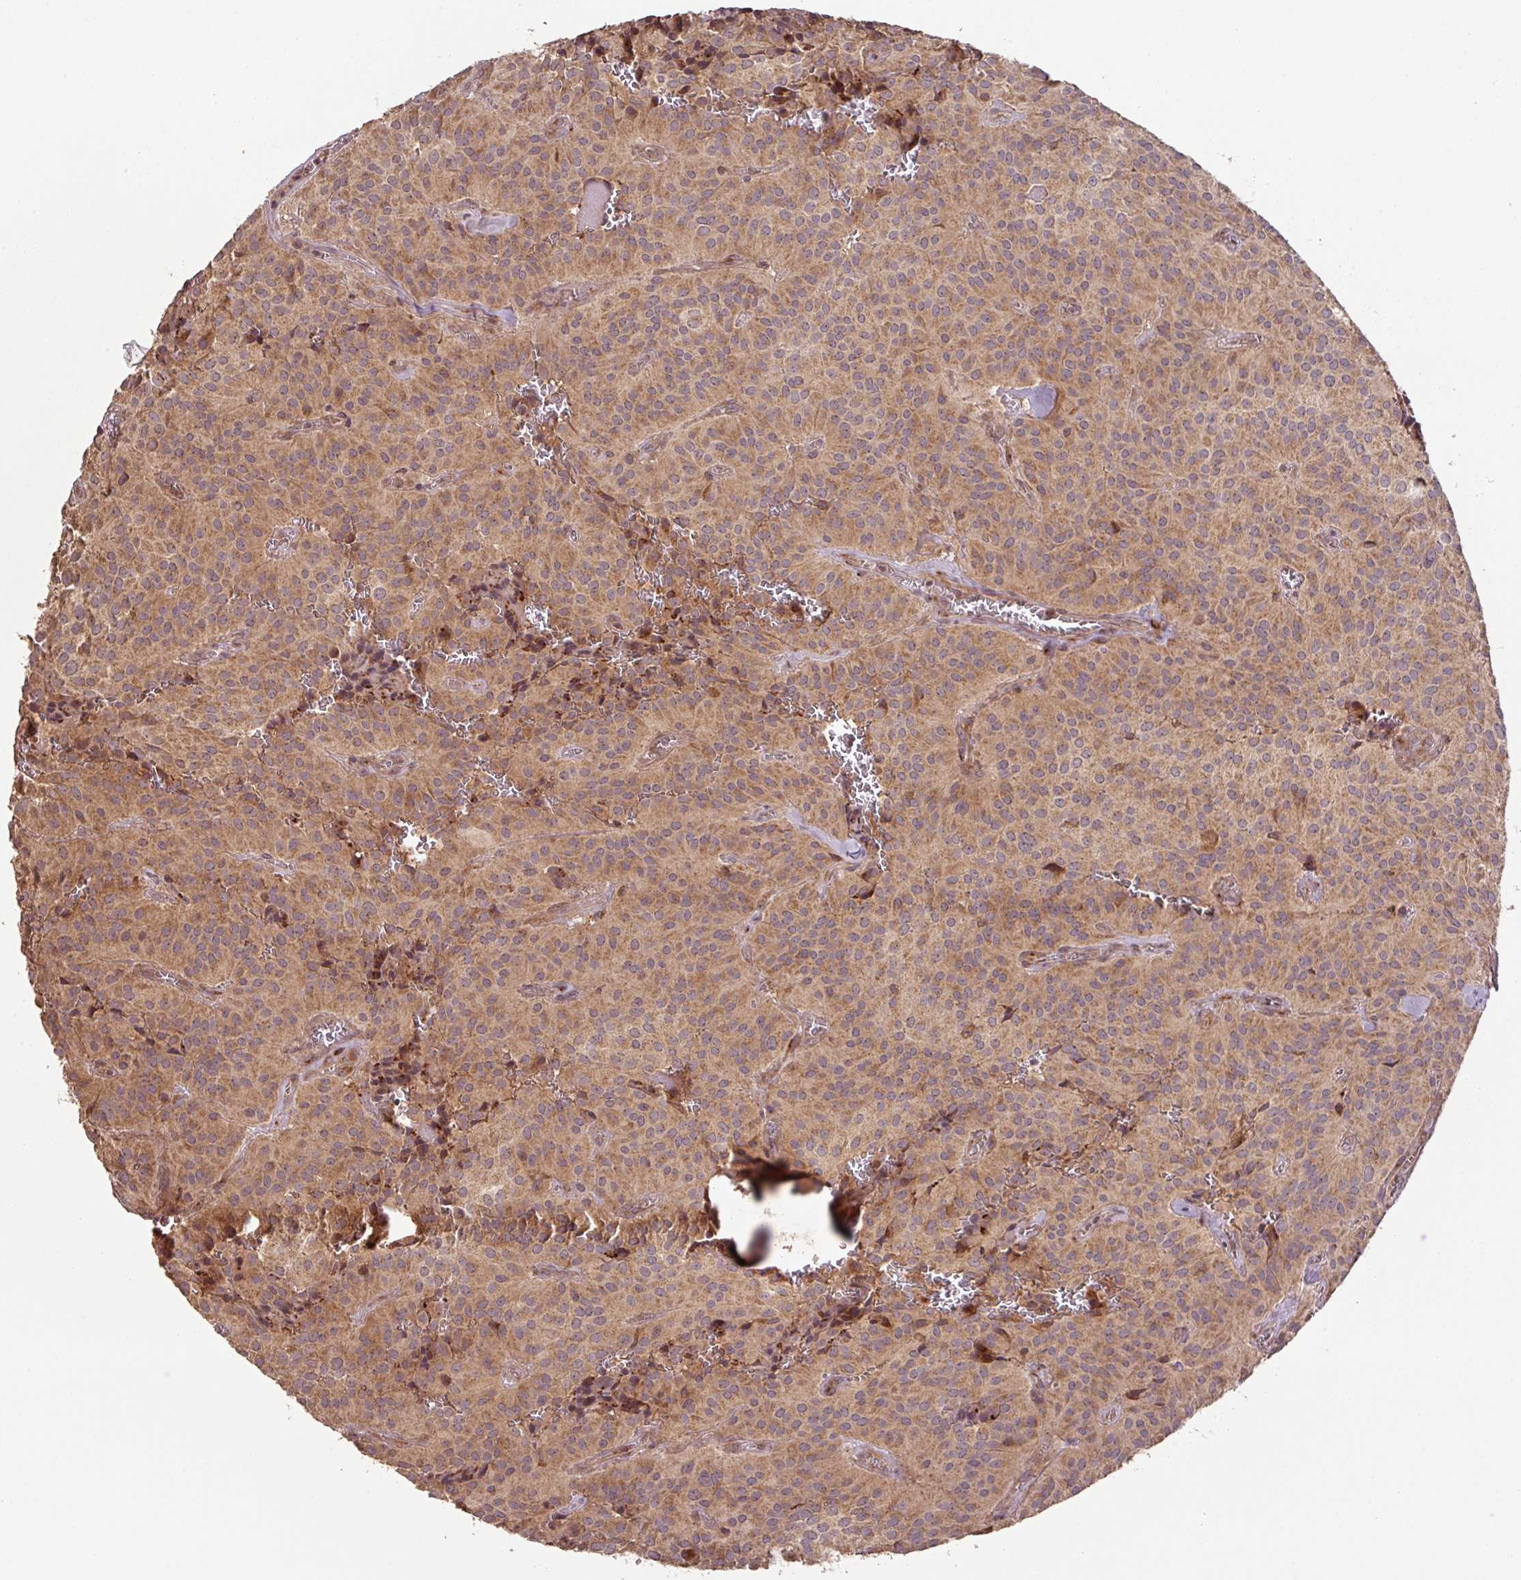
{"staining": {"intensity": "moderate", "quantity": ">75%", "location": "cytoplasmic/membranous"}, "tissue": "glioma", "cell_type": "Tumor cells", "image_type": "cancer", "snomed": [{"axis": "morphology", "description": "Glioma, malignant, Low grade"}, {"axis": "topography", "description": "Brain"}], "caption": "The photomicrograph exhibits immunohistochemical staining of glioma. There is moderate cytoplasmic/membranous staining is present in approximately >75% of tumor cells. (DAB IHC with brightfield microscopy, high magnification).", "gene": "MRRF", "patient": {"sex": "male", "age": 42}}